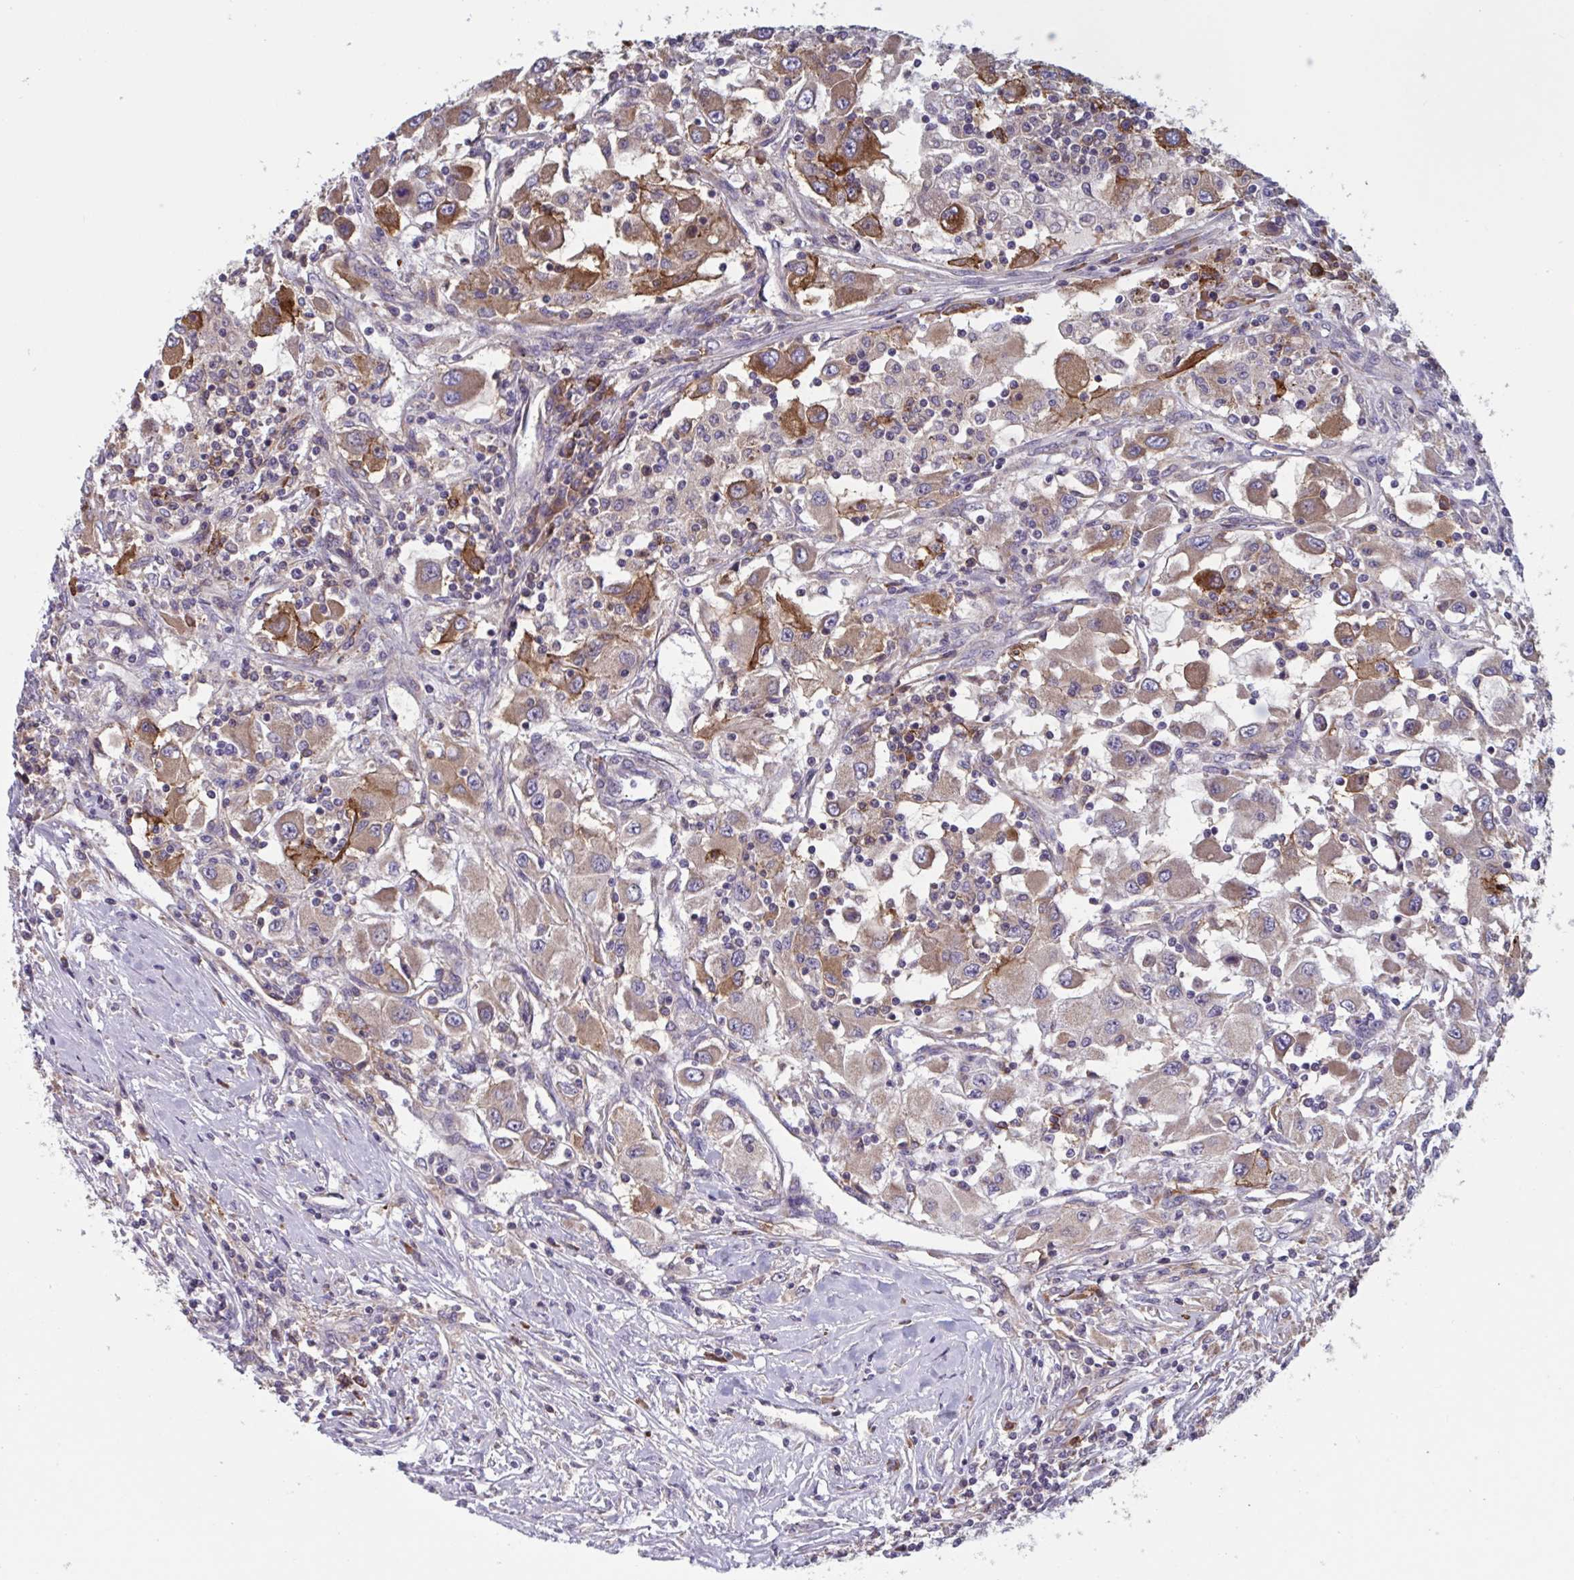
{"staining": {"intensity": "moderate", "quantity": "<25%", "location": "cytoplasmic/membranous"}, "tissue": "renal cancer", "cell_type": "Tumor cells", "image_type": "cancer", "snomed": [{"axis": "morphology", "description": "Adenocarcinoma, NOS"}, {"axis": "topography", "description": "Kidney"}], "caption": "Immunohistochemical staining of renal adenocarcinoma displays moderate cytoplasmic/membranous protein expression in about <25% of tumor cells.", "gene": "CD1E", "patient": {"sex": "female", "age": 67}}